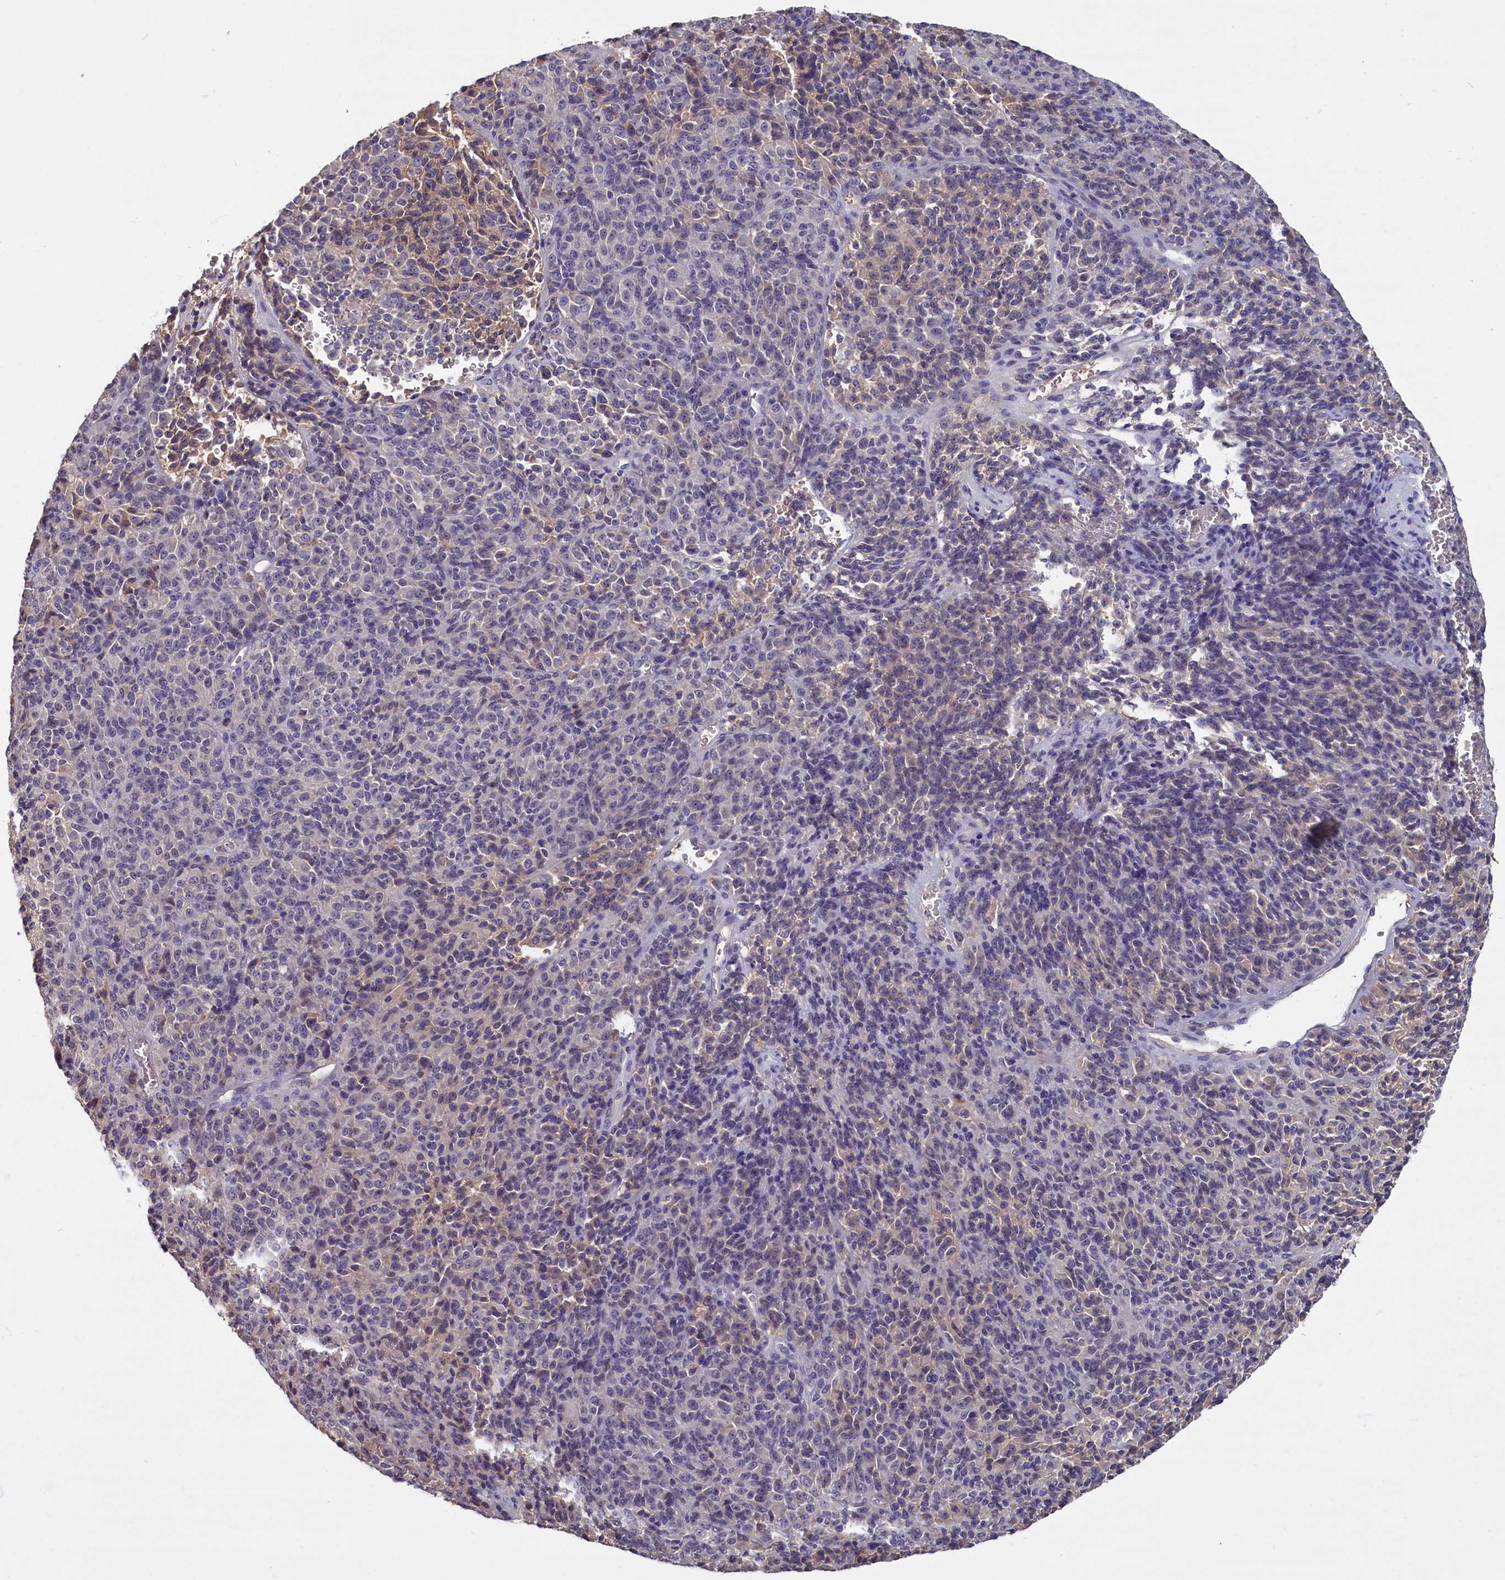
{"staining": {"intensity": "negative", "quantity": "none", "location": "none"}, "tissue": "melanoma", "cell_type": "Tumor cells", "image_type": "cancer", "snomed": [{"axis": "morphology", "description": "Malignant melanoma, Metastatic site"}, {"axis": "topography", "description": "Brain"}], "caption": "High power microscopy micrograph of an immunohistochemistry (IHC) image of malignant melanoma (metastatic site), revealing no significant expression in tumor cells.", "gene": "SV2C", "patient": {"sex": "female", "age": 56}}